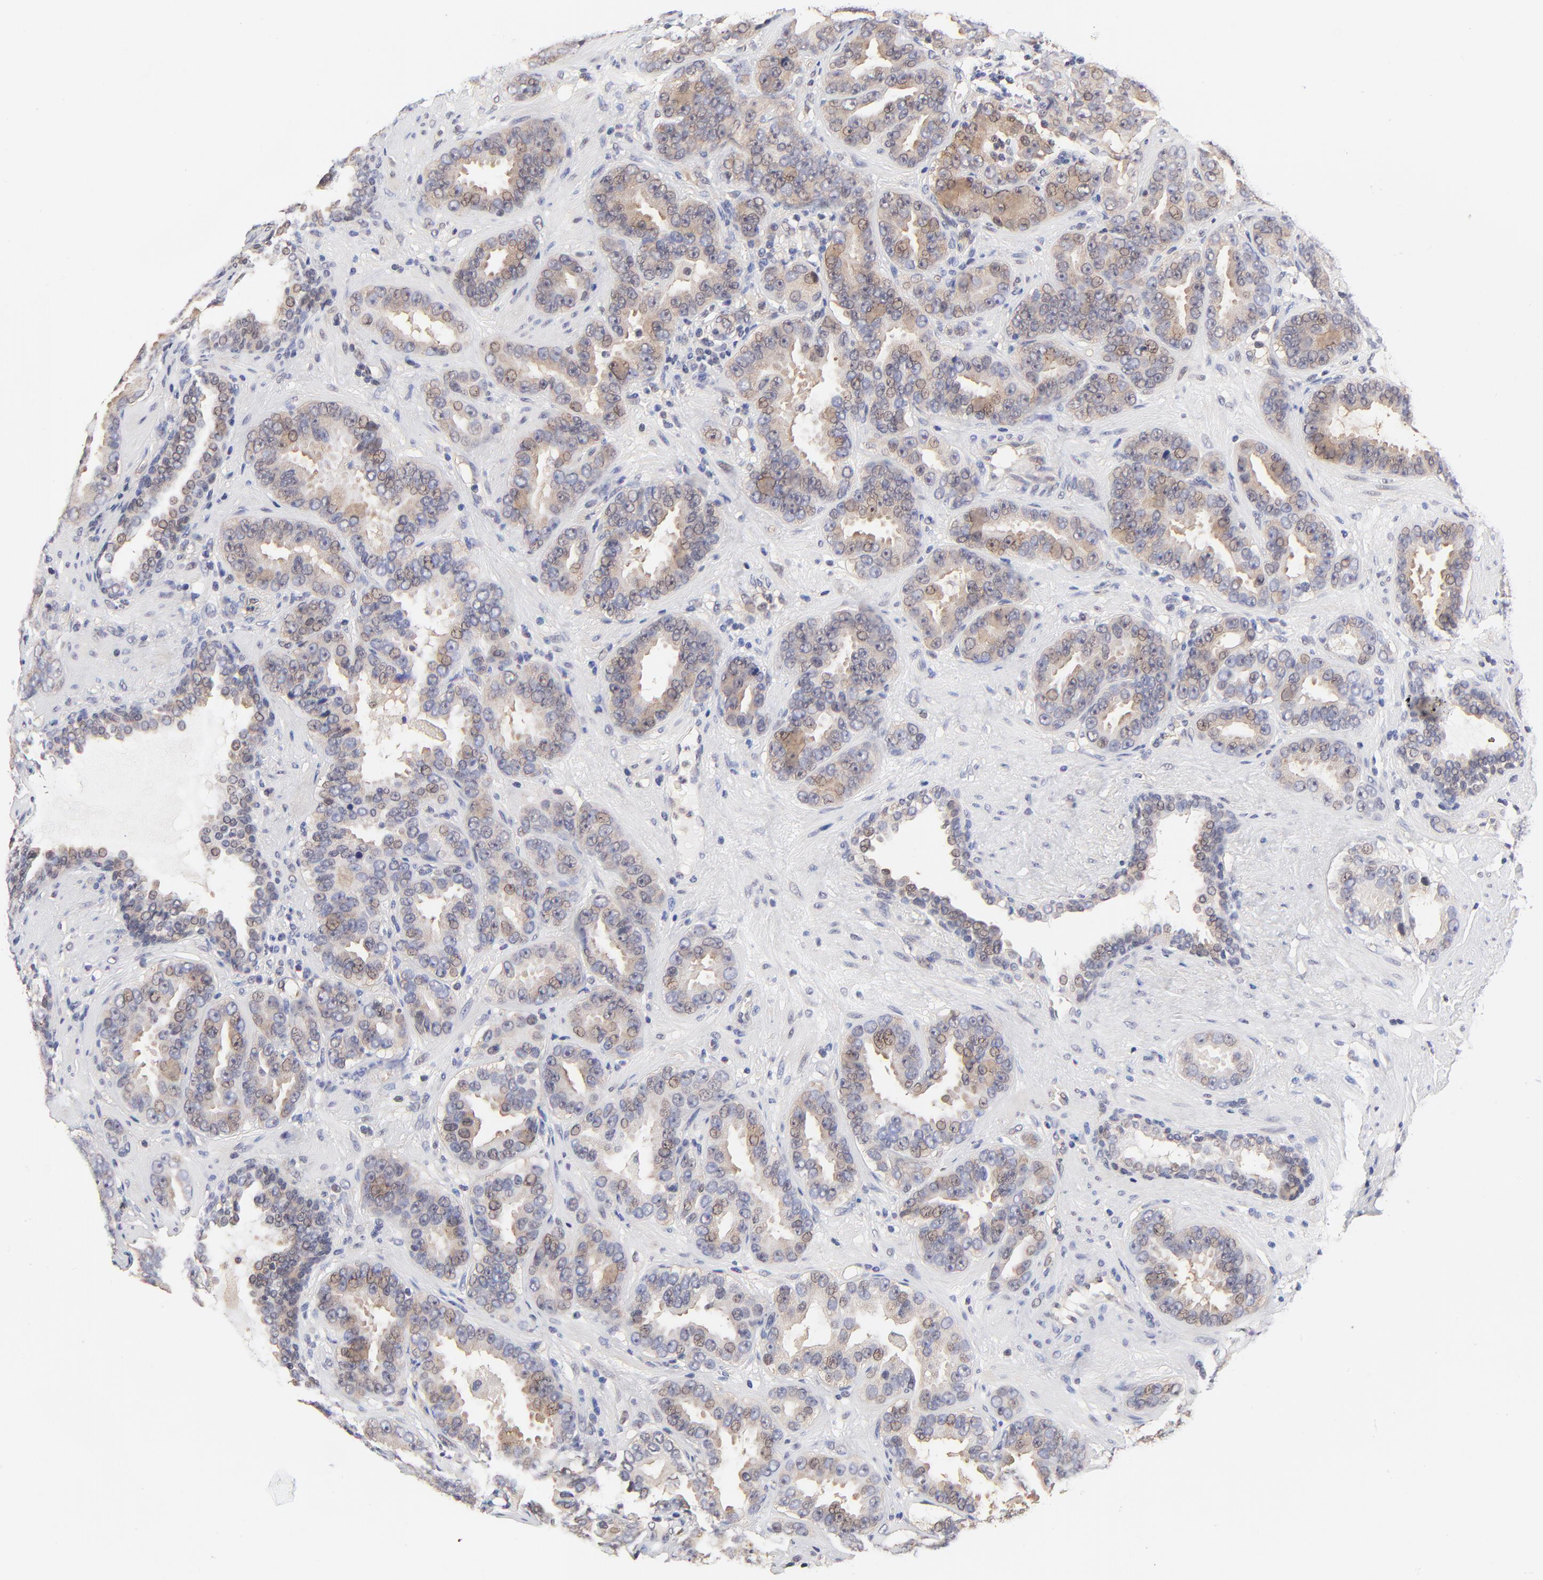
{"staining": {"intensity": "weak", "quantity": "<25%", "location": "cytoplasmic/membranous,nuclear"}, "tissue": "prostate cancer", "cell_type": "Tumor cells", "image_type": "cancer", "snomed": [{"axis": "morphology", "description": "Adenocarcinoma, Low grade"}, {"axis": "topography", "description": "Prostate"}], "caption": "High power microscopy photomicrograph of an immunohistochemistry (IHC) histopathology image of prostate low-grade adenocarcinoma, revealing no significant positivity in tumor cells. (DAB (3,3'-diaminobenzidine) immunohistochemistry (IHC) visualized using brightfield microscopy, high magnification).", "gene": "PSMC4", "patient": {"sex": "male", "age": 59}}